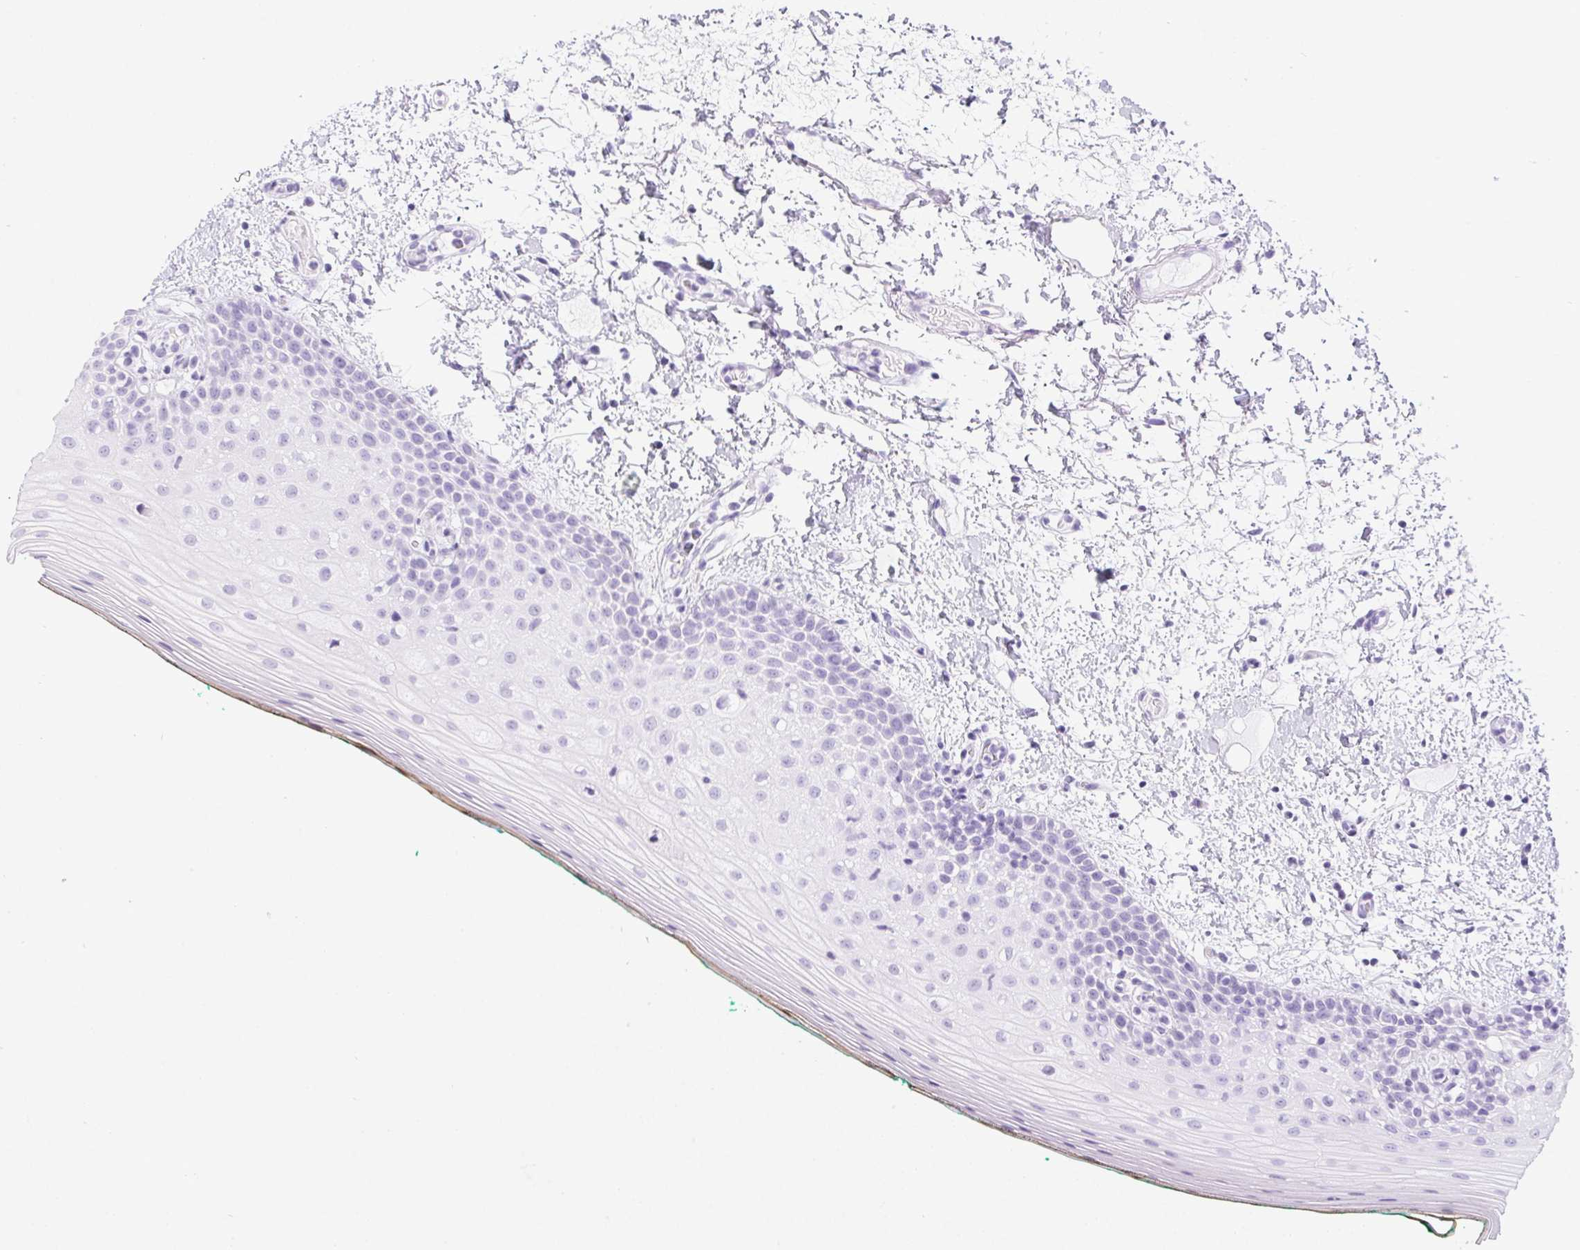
{"staining": {"intensity": "negative", "quantity": "none", "location": "none"}, "tissue": "oral mucosa", "cell_type": "Squamous epithelial cells", "image_type": "normal", "snomed": [{"axis": "morphology", "description": "Normal tissue, NOS"}, {"axis": "topography", "description": "Oral tissue"}], "caption": "Normal oral mucosa was stained to show a protein in brown. There is no significant positivity in squamous epithelial cells.", "gene": "SP9", "patient": {"sex": "female", "age": 83}}